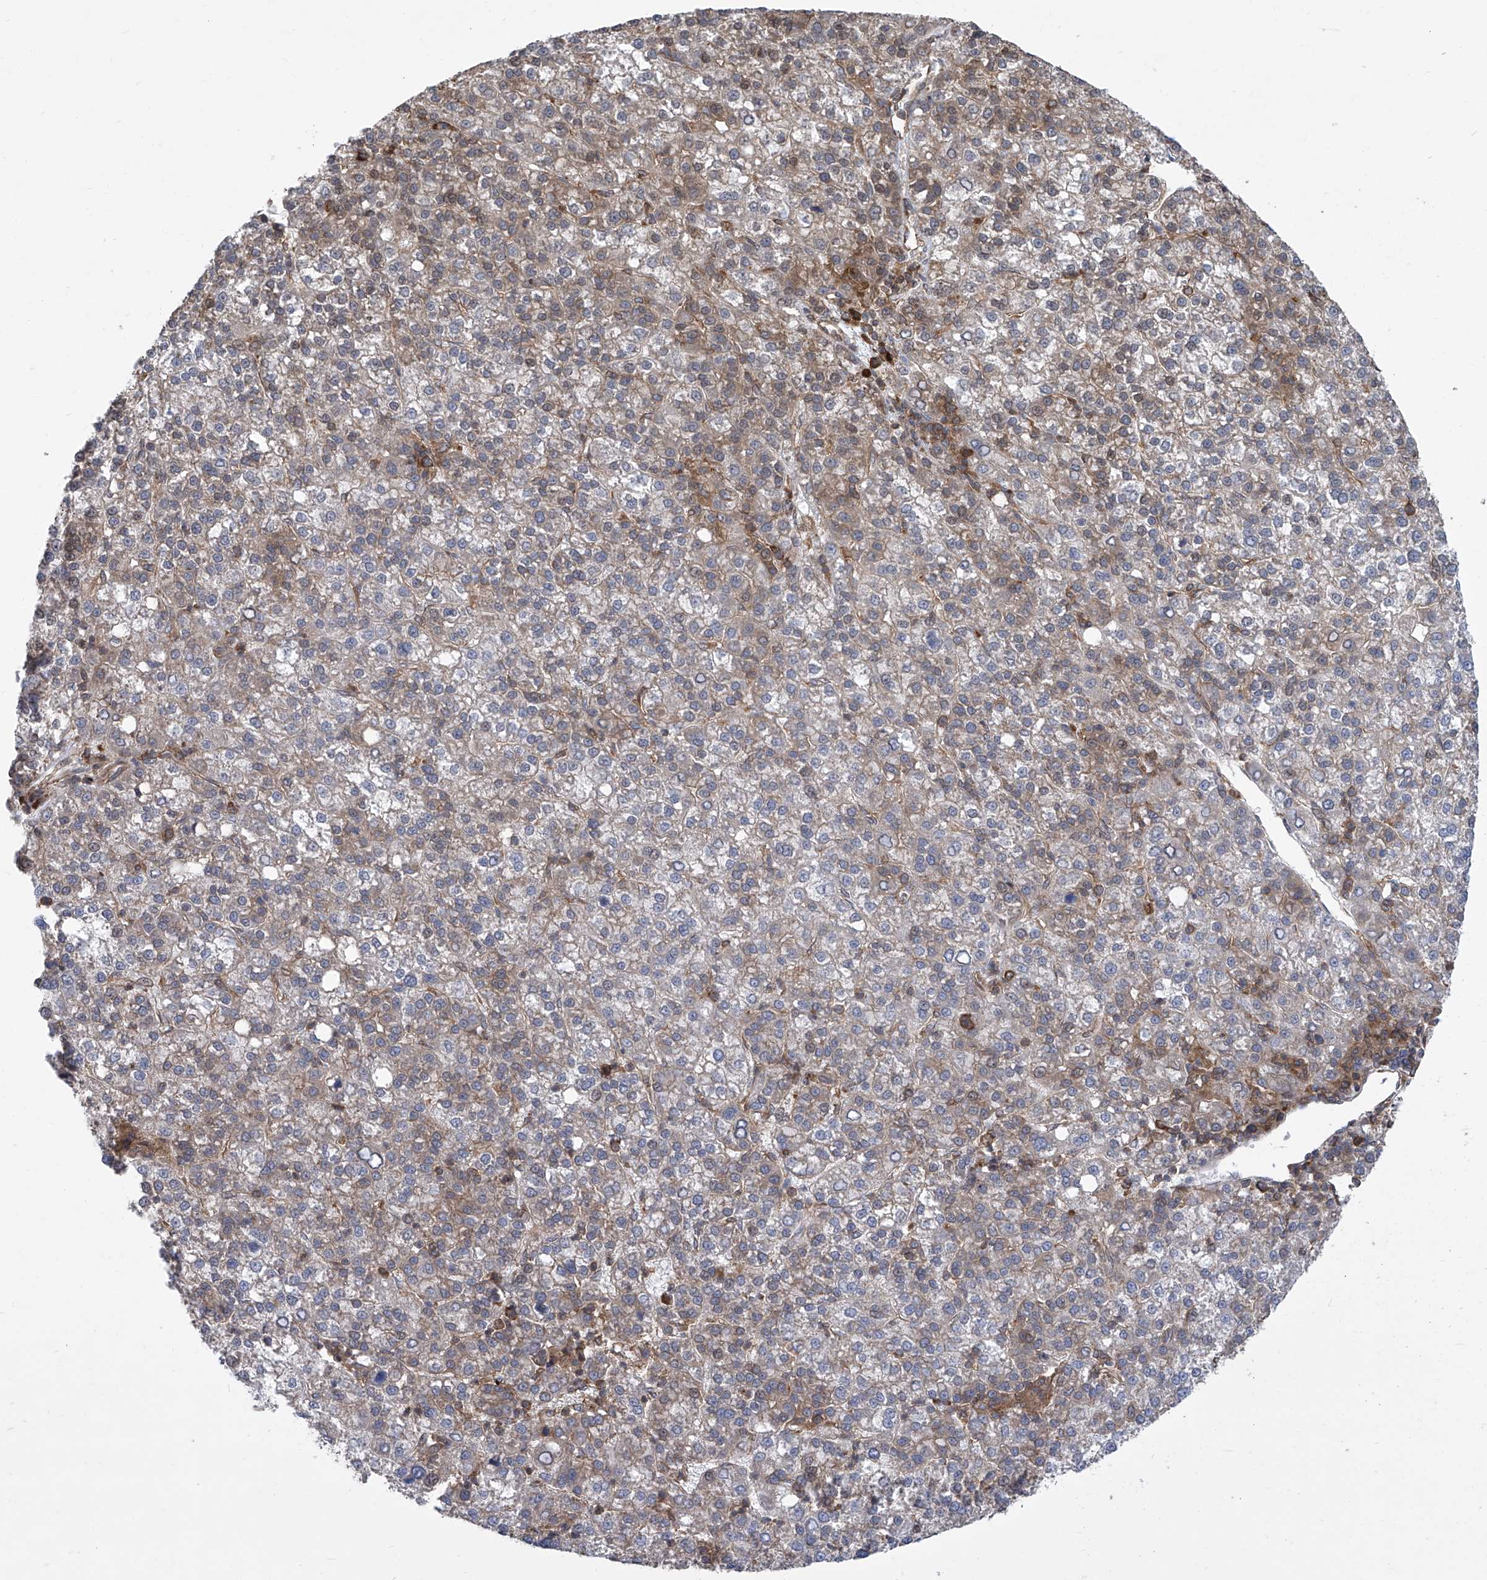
{"staining": {"intensity": "moderate", "quantity": "<25%", "location": "cytoplasmic/membranous"}, "tissue": "liver cancer", "cell_type": "Tumor cells", "image_type": "cancer", "snomed": [{"axis": "morphology", "description": "Carcinoma, Hepatocellular, NOS"}, {"axis": "topography", "description": "Liver"}], "caption": "A histopathology image of human liver hepatocellular carcinoma stained for a protein demonstrates moderate cytoplasmic/membranous brown staining in tumor cells. The staining is performed using DAB (3,3'-diaminobenzidine) brown chromogen to label protein expression. The nuclei are counter-stained blue using hematoxylin.", "gene": "EIF3M", "patient": {"sex": "female", "age": 58}}